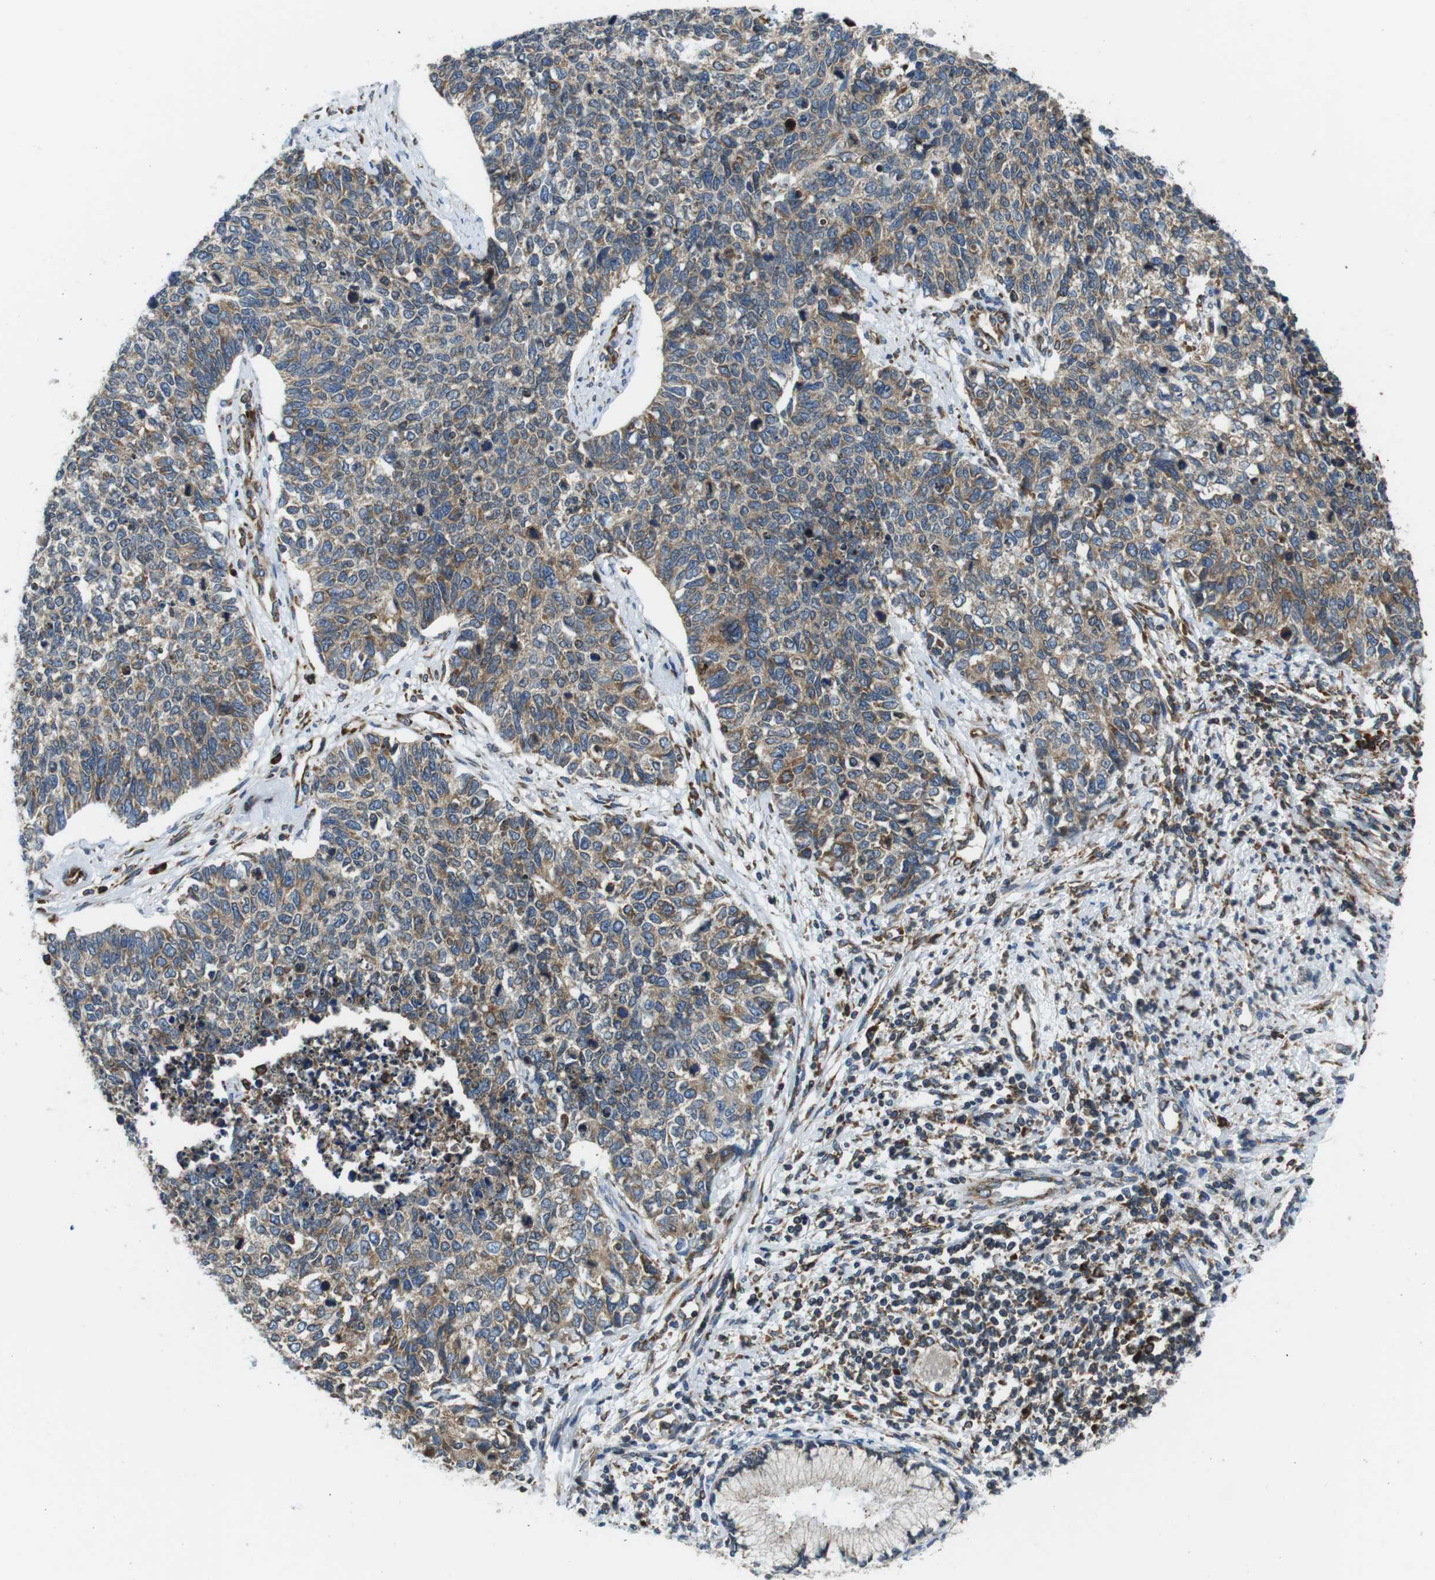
{"staining": {"intensity": "weak", "quantity": ">75%", "location": "cytoplasmic/membranous"}, "tissue": "cervical cancer", "cell_type": "Tumor cells", "image_type": "cancer", "snomed": [{"axis": "morphology", "description": "Squamous cell carcinoma, NOS"}, {"axis": "topography", "description": "Cervix"}], "caption": "DAB (3,3'-diaminobenzidine) immunohistochemical staining of human cervical cancer (squamous cell carcinoma) exhibits weak cytoplasmic/membranous protein staining in approximately >75% of tumor cells.", "gene": "UGGT1", "patient": {"sex": "female", "age": 63}}